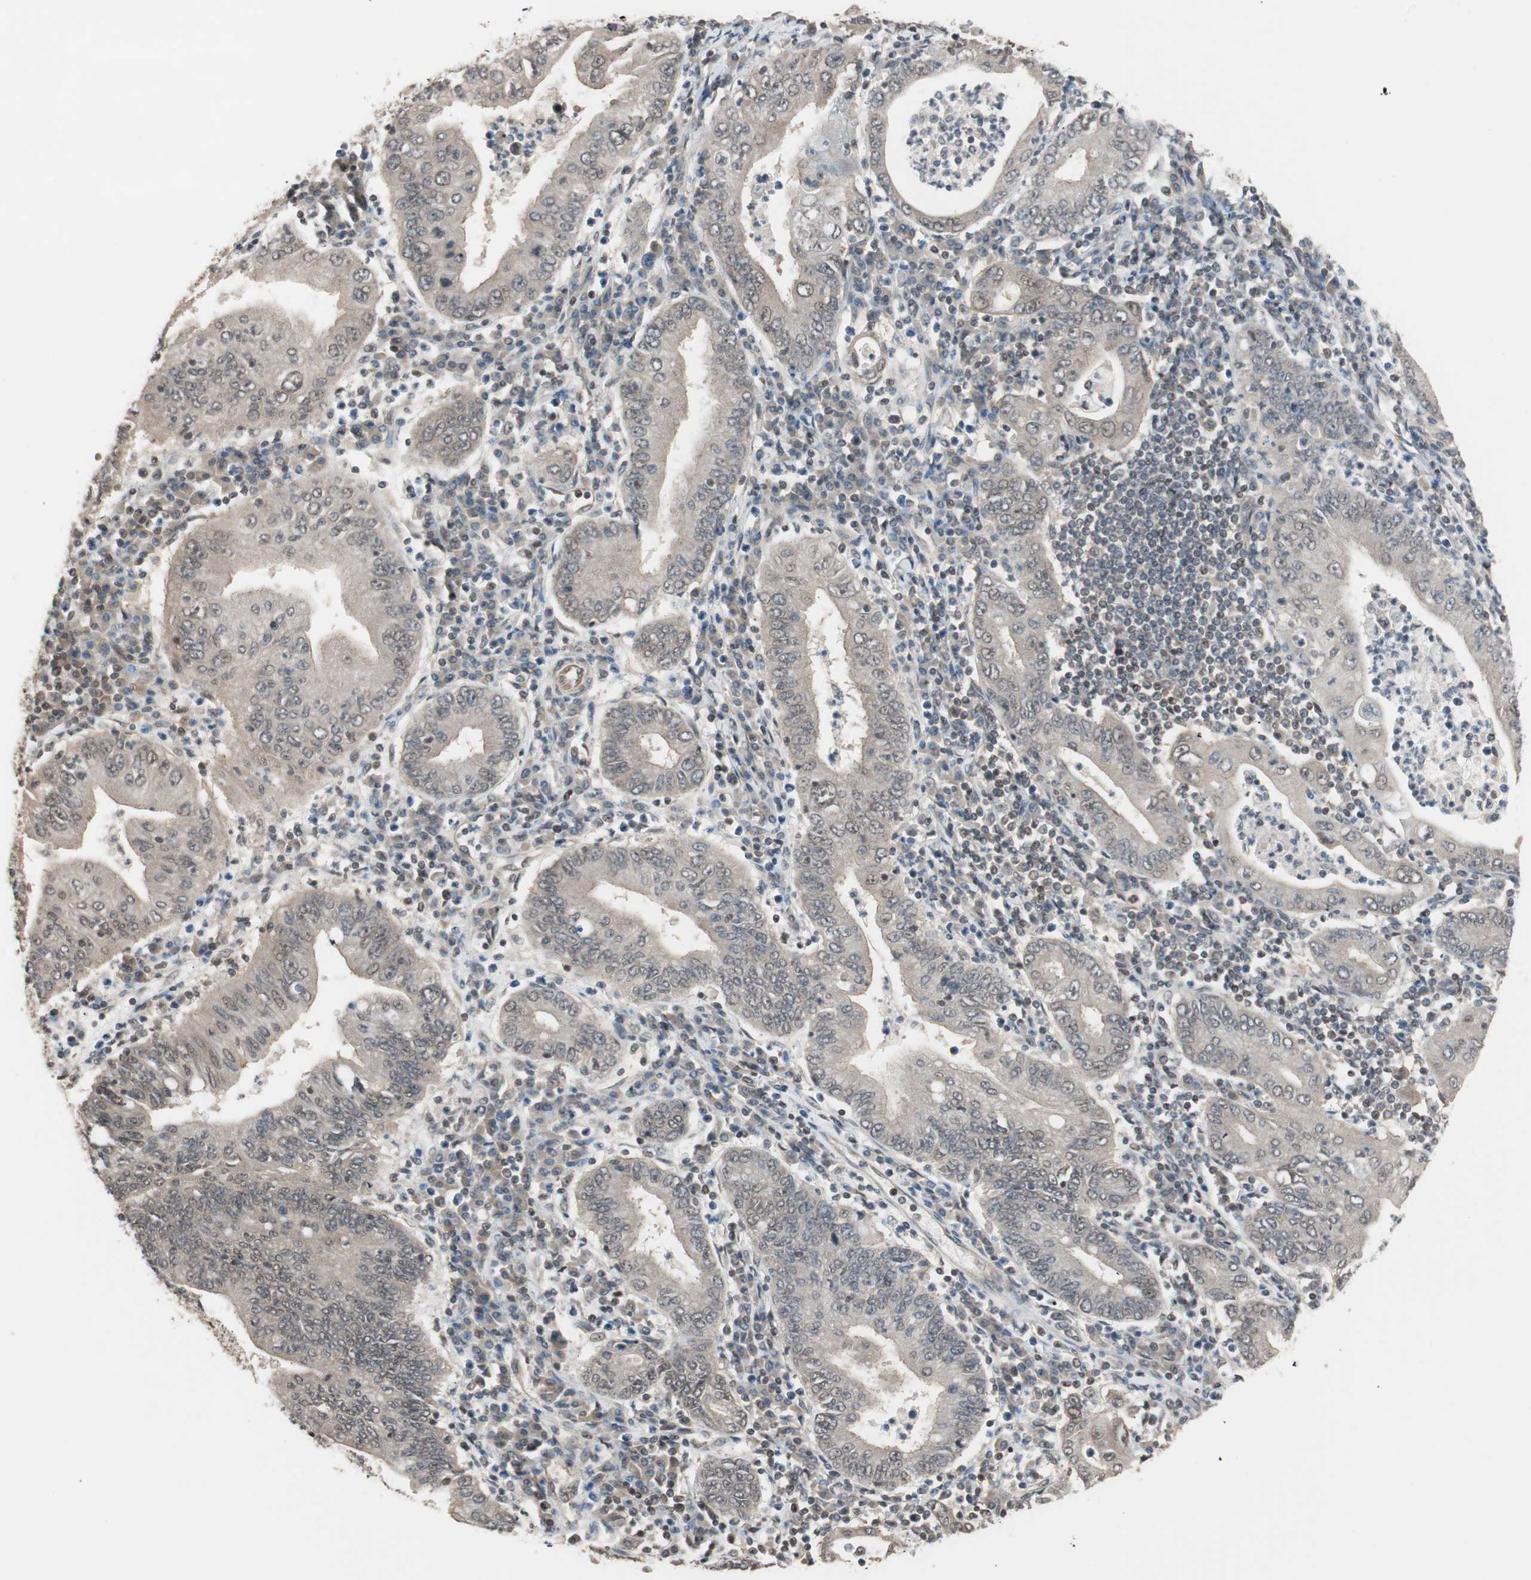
{"staining": {"intensity": "weak", "quantity": "<25%", "location": "cytoplasmic/membranous"}, "tissue": "stomach cancer", "cell_type": "Tumor cells", "image_type": "cancer", "snomed": [{"axis": "morphology", "description": "Normal tissue, NOS"}, {"axis": "morphology", "description": "Adenocarcinoma, NOS"}, {"axis": "topography", "description": "Esophagus"}, {"axis": "topography", "description": "Stomach, upper"}, {"axis": "topography", "description": "Peripheral nerve tissue"}], "caption": "The immunohistochemistry image has no significant staining in tumor cells of stomach cancer (adenocarcinoma) tissue.", "gene": "DRAP1", "patient": {"sex": "male", "age": 62}}